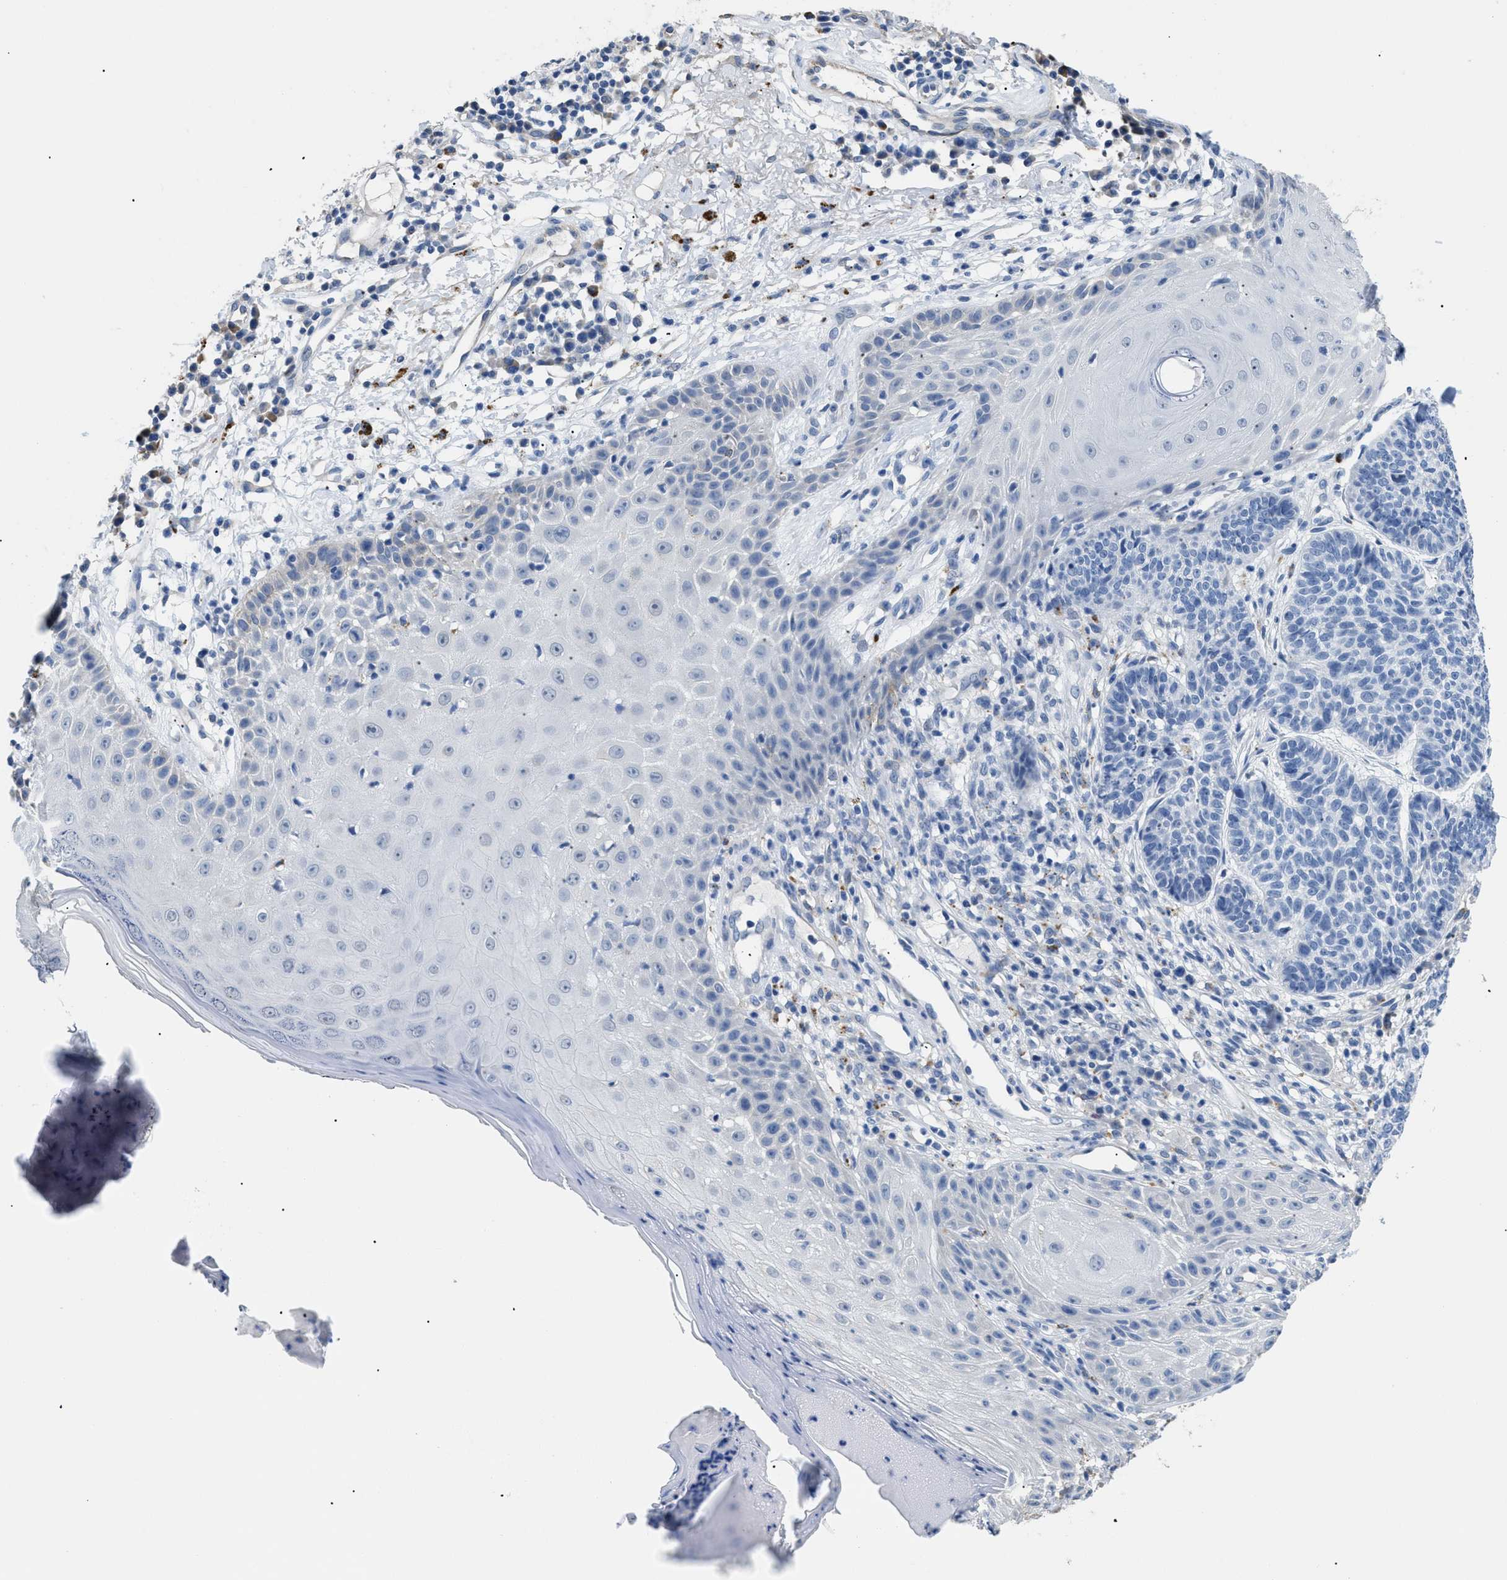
{"staining": {"intensity": "negative", "quantity": "none", "location": "none"}, "tissue": "skin cancer", "cell_type": "Tumor cells", "image_type": "cancer", "snomed": [{"axis": "morphology", "description": "Normal tissue, NOS"}, {"axis": "morphology", "description": "Basal cell carcinoma"}, {"axis": "topography", "description": "Skin"}], "caption": "The micrograph displays no significant expression in tumor cells of skin cancer (basal cell carcinoma).", "gene": "APOBEC2", "patient": {"sex": "male", "age": 79}}